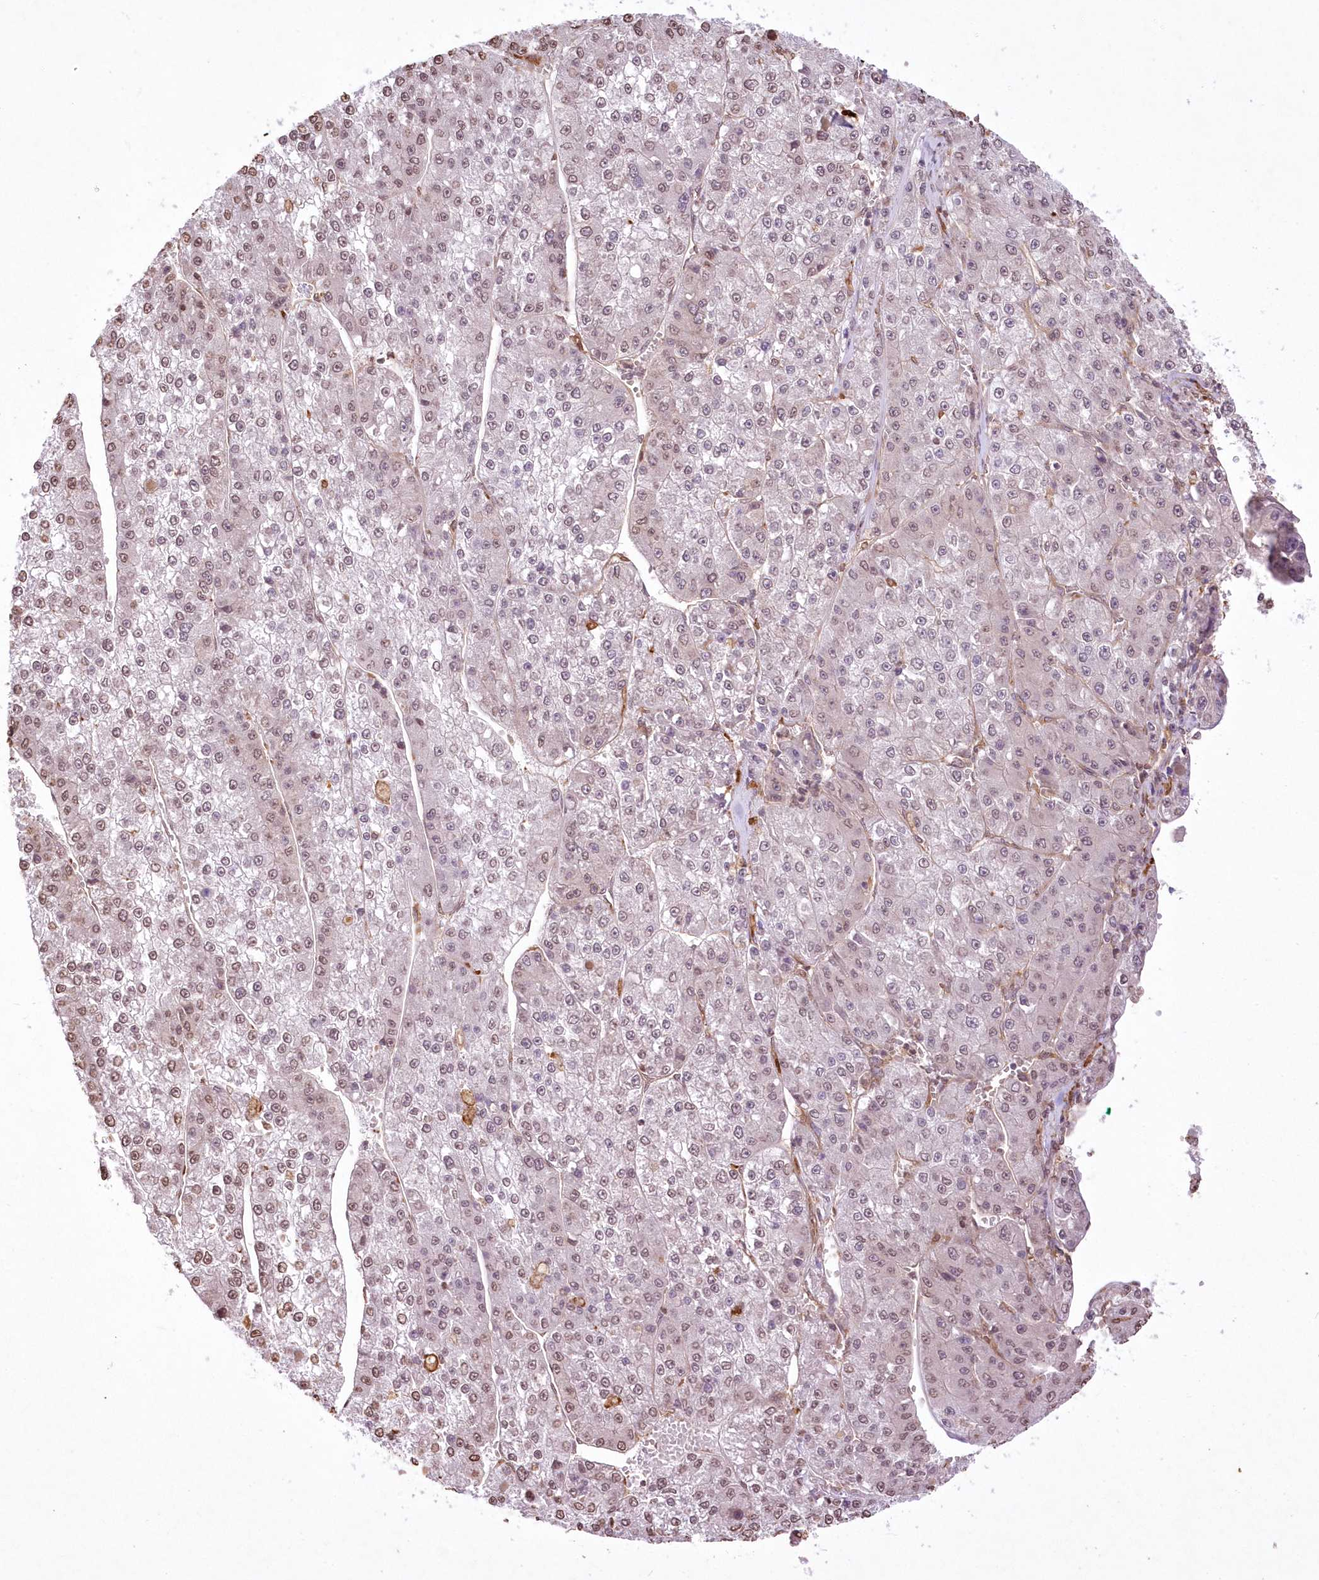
{"staining": {"intensity": "weak", "quantity": ">75%", "location": "nuclear"}, "tissue": "liver cancer", "cell_type": "Tumor cells", "image_type": "cancer", "snomed": [{"axis": "morphology", "description": "Carcinoma, Hepatocellular, NOS"}, {"axis": "topography", "description": "Liver"}], "caption": "This image exhibits liver cancer (hepatocellular carcinoma) stained with immunohistochemistry to label a protein in brown. The nuclear of tumor cells show weak positivity for the protein. Nuclei are counter-stained blue.", "gene": "FCHO2", "patient": {"sex": "female", "age": 73}}